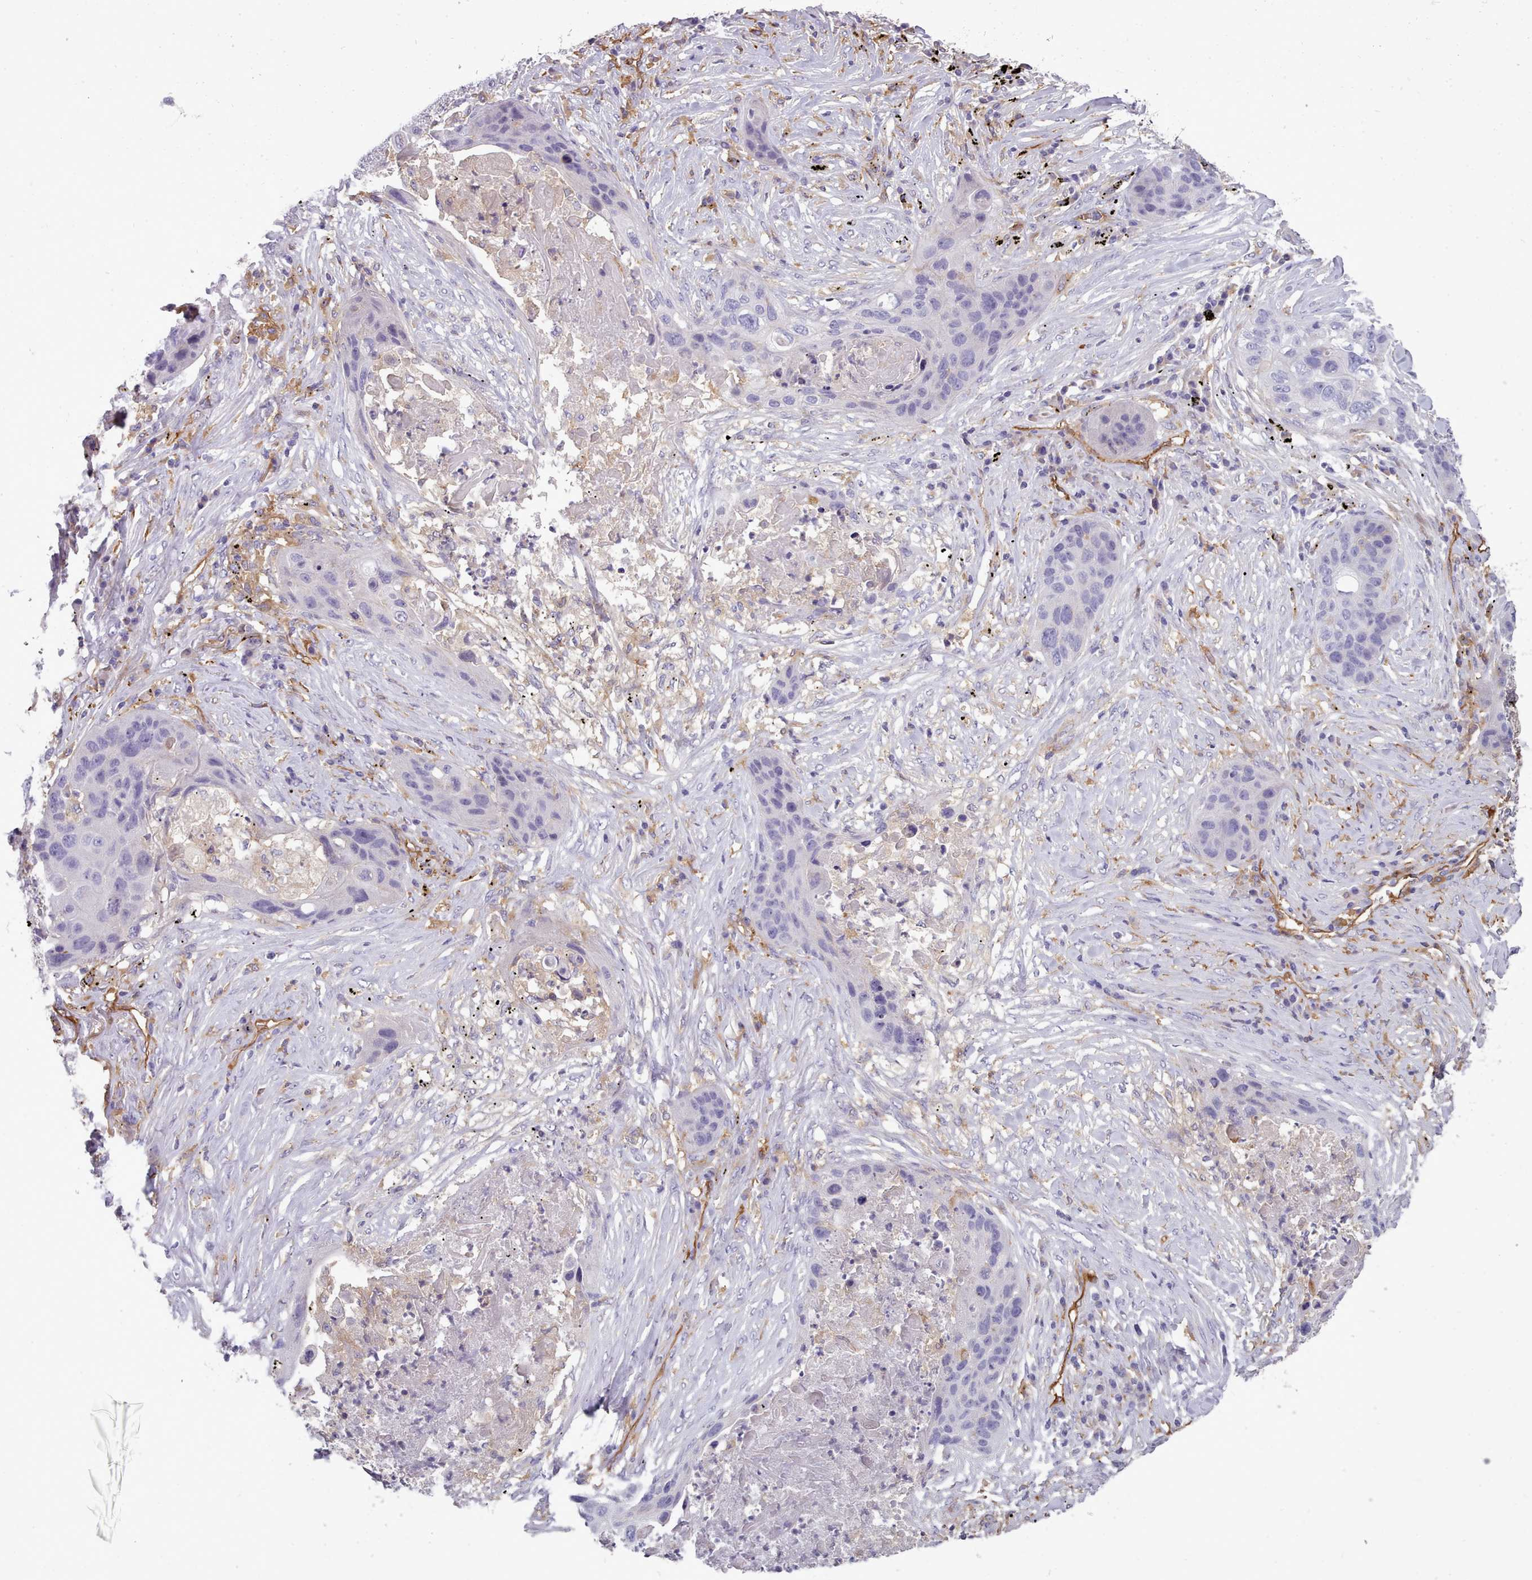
{"staining": {"intensity": "negative", "quantity": "none", "location": "none"}, "tissue": "lung cancer", "cell_type": "Tumor cells", "image_type": "cancer", "snomed": [{"axis": "morphology", "description": "Squamous cell carcinoma, NOS"}, {"axis": "topography", "description": "Lung"}], "caption": "Histopathology image shows no significant protein staining in tumor cells of lung squamous cell carcinoma. Brightfield microscopy of IHC stained with DAB (brown) and hematoxylin (blue), captured at high magnification.", "gene": "CD300LF", "patient": {"sex": "female", "age": 63}}